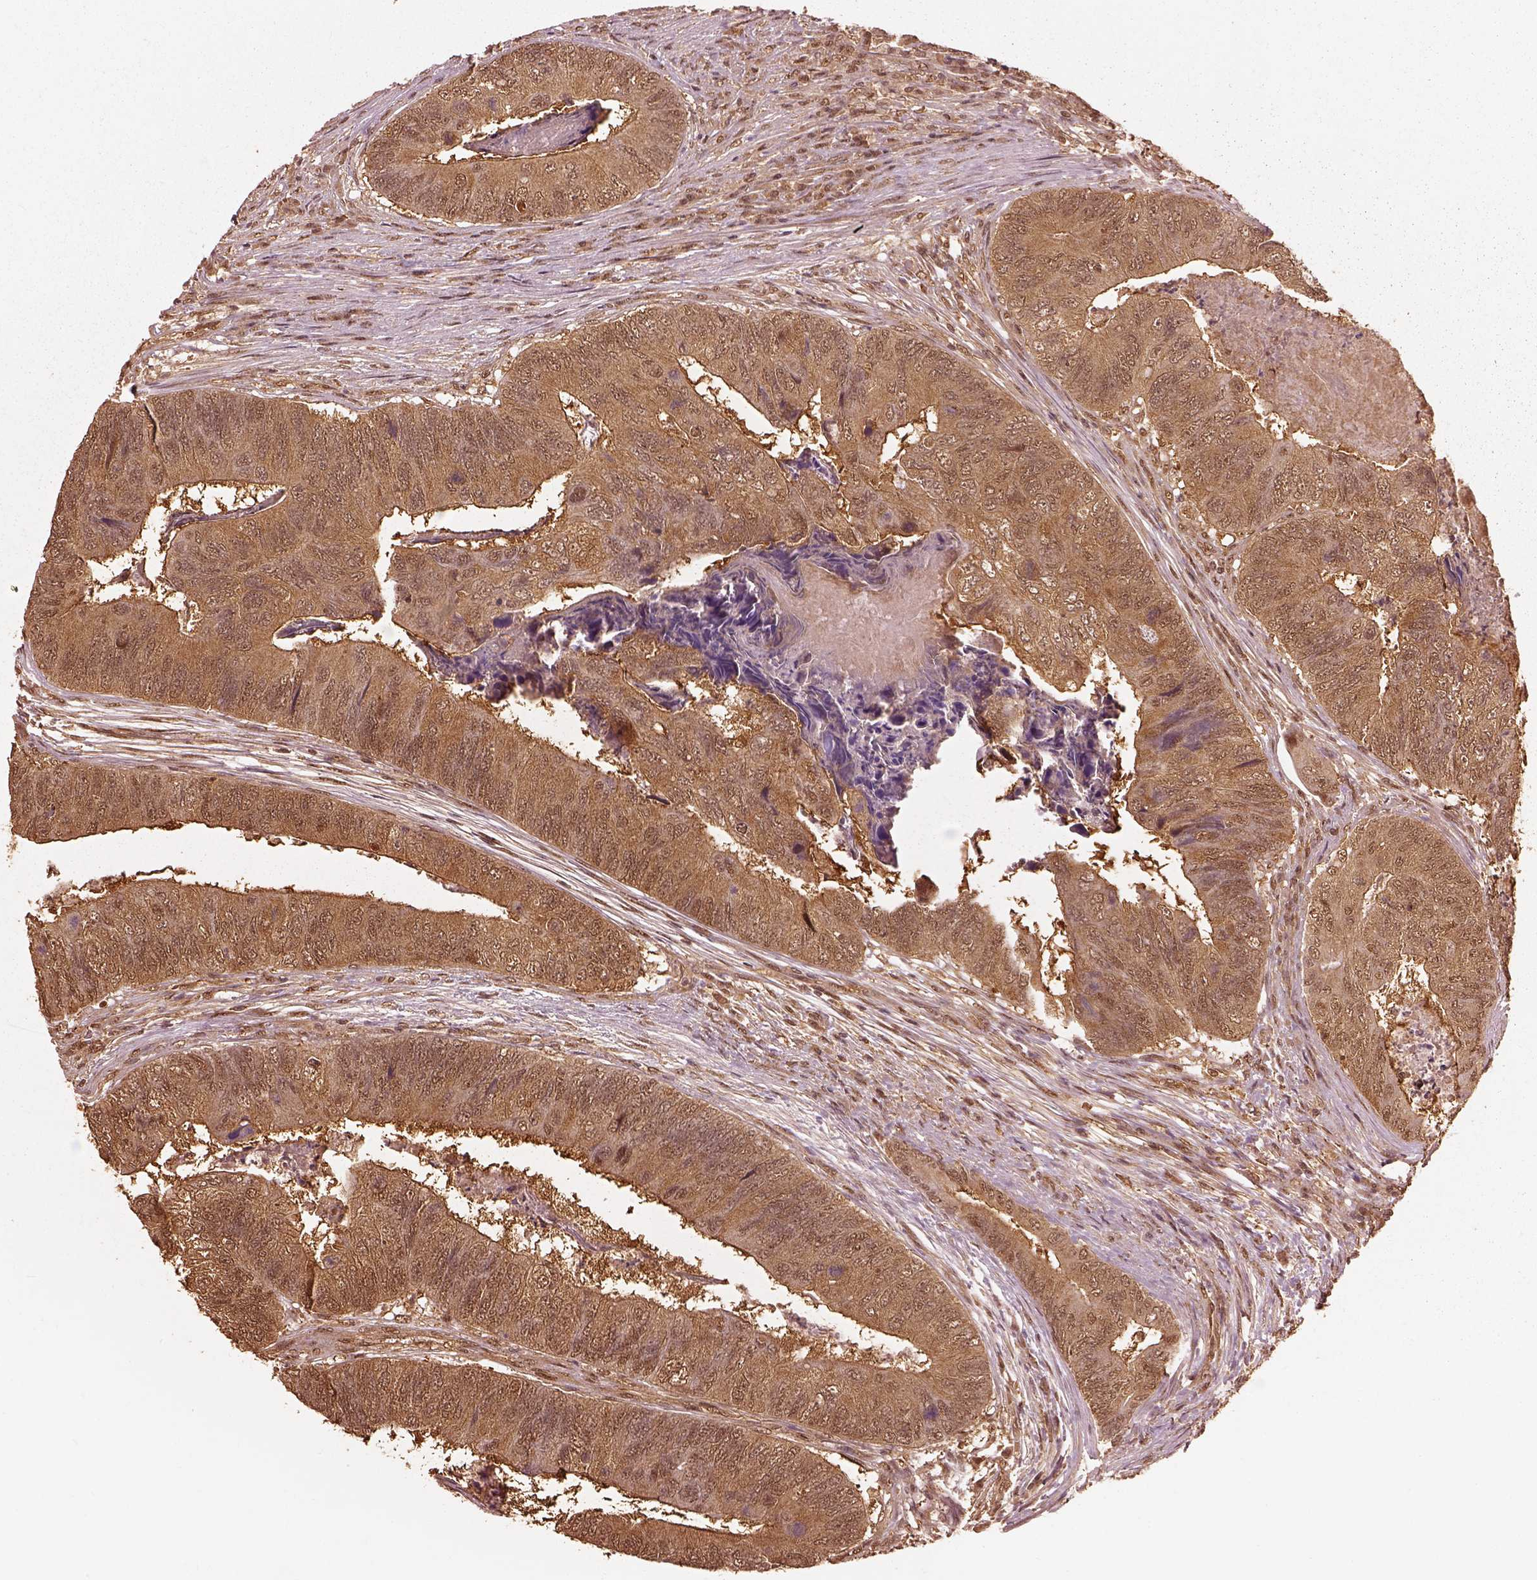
{"staining": {"intensity": "weak", "quantity": ">75%", "location": "cytoplasmic/membranous"}, "tissue": "colorectal cancer", "cell_type": "Tumor cells", "image_type": "cancer", "snomed": [{"axis": "morphology", "description": "Adenocarcinoma, NOS"}, {"axis": "topography", "description": "Colon"}], "caption": "Immunohistochemistry (DAB (3,3'-diaminobenzidine)) staining of adenocarcinoma (colorectal) demonstrates weak cytoplasmic/membranous protein staining in about >75% of tumor cells.", "gene": "PSMC5", "patient": {"sex": "female", "age": 67}}